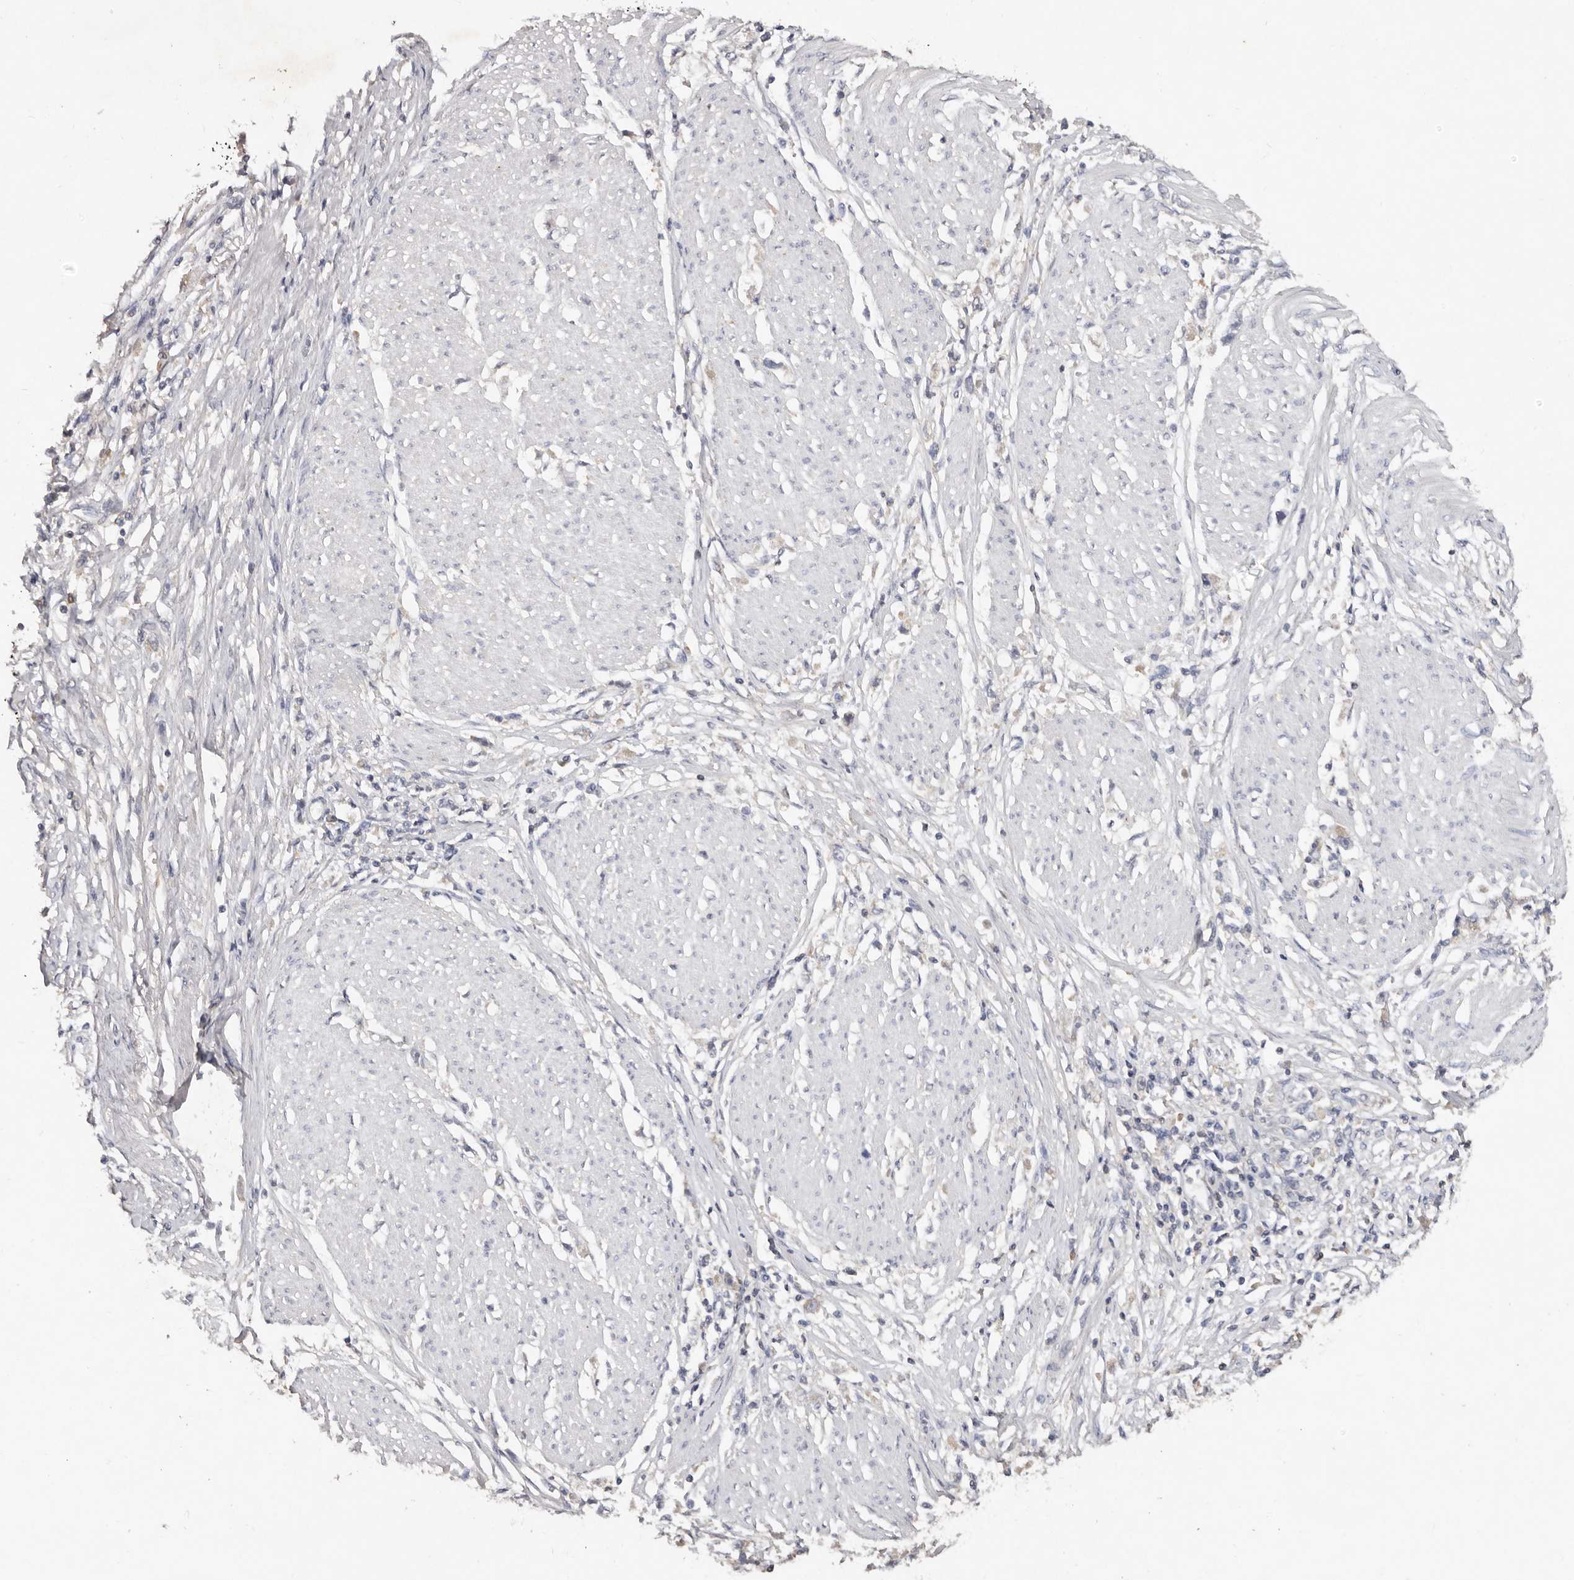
{"staining": {"intensity": "negative", "quantity": "none", "location": "none"}, "tissue": "stomach cancer", "cell_type": "Tumor cells", "image_type": "cancer", "snomed": [{"axis": "morphology", "description": "Adenocarcinoma, NOS"}, {"axis": "topography", "description": "Stomach"}], "caption": "This is an immunohistochemistry histopathology image of stomach cancer (adenocarcinoma). There is no positivity in tumor cells.", "gene": "EDEM1", "patient": {"sex": "female", "age": 59}}